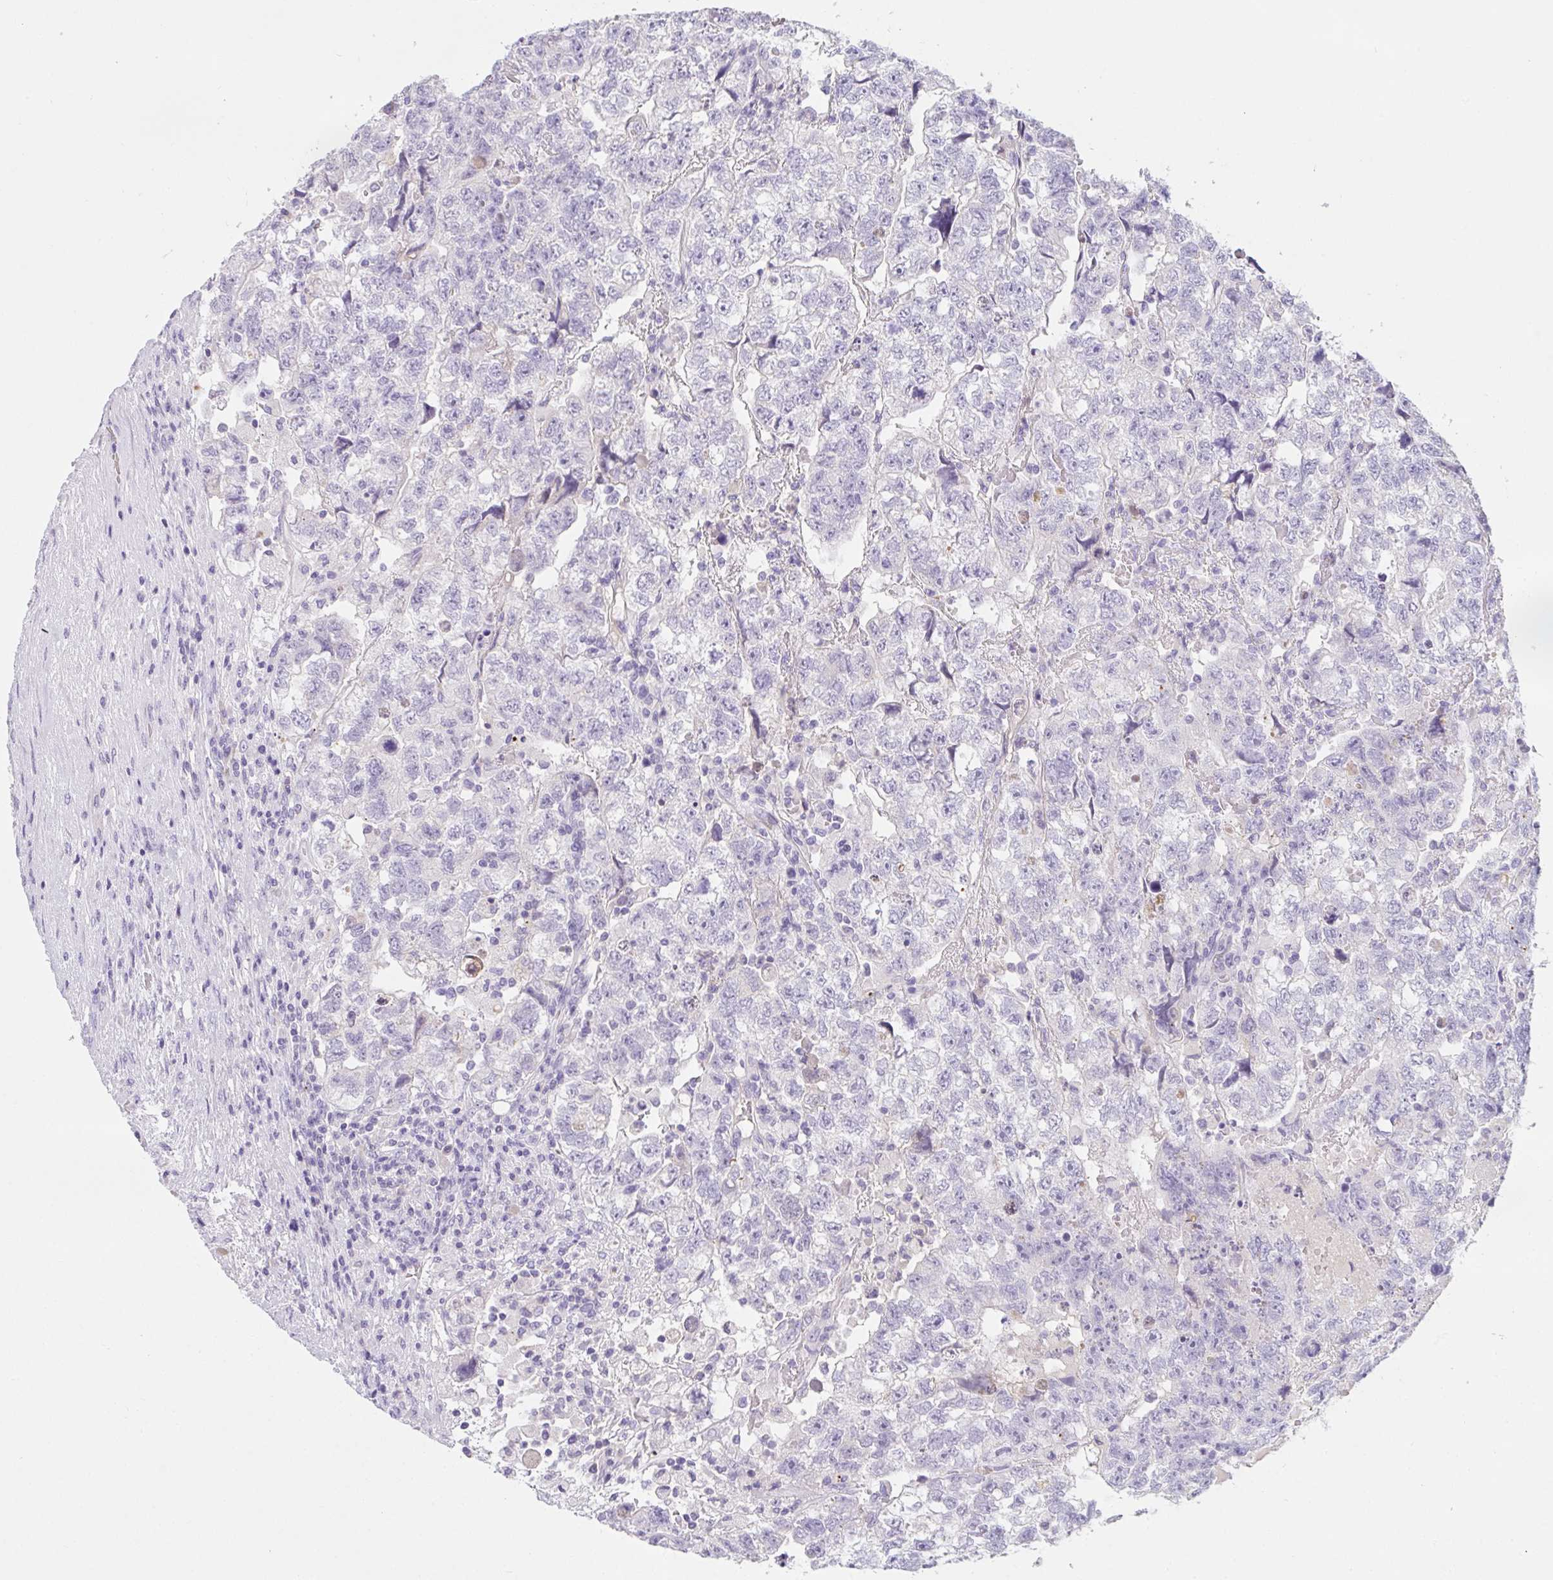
{"staining": {"intensity": "negative", "quantity": "none", "location": "none"}, "tissue": "testis cancer", "cell_type": "Tumor cells", "image_type": "cancer", "snomed": [{"axis": "morphology", "description": "Normal tissue, NOS"}, {"axis": "morphology", "description": "Carcinoma, Embryonal, NOS"}, {"axis": "topography", "description": "Testis"}], "caption": "An image of testis cancer (embryonal carcinoma) stained for a protein shows no brown staining in tumor cells.", "gene": "COX7B", "patient": {"sex": "male", "age": 36}}